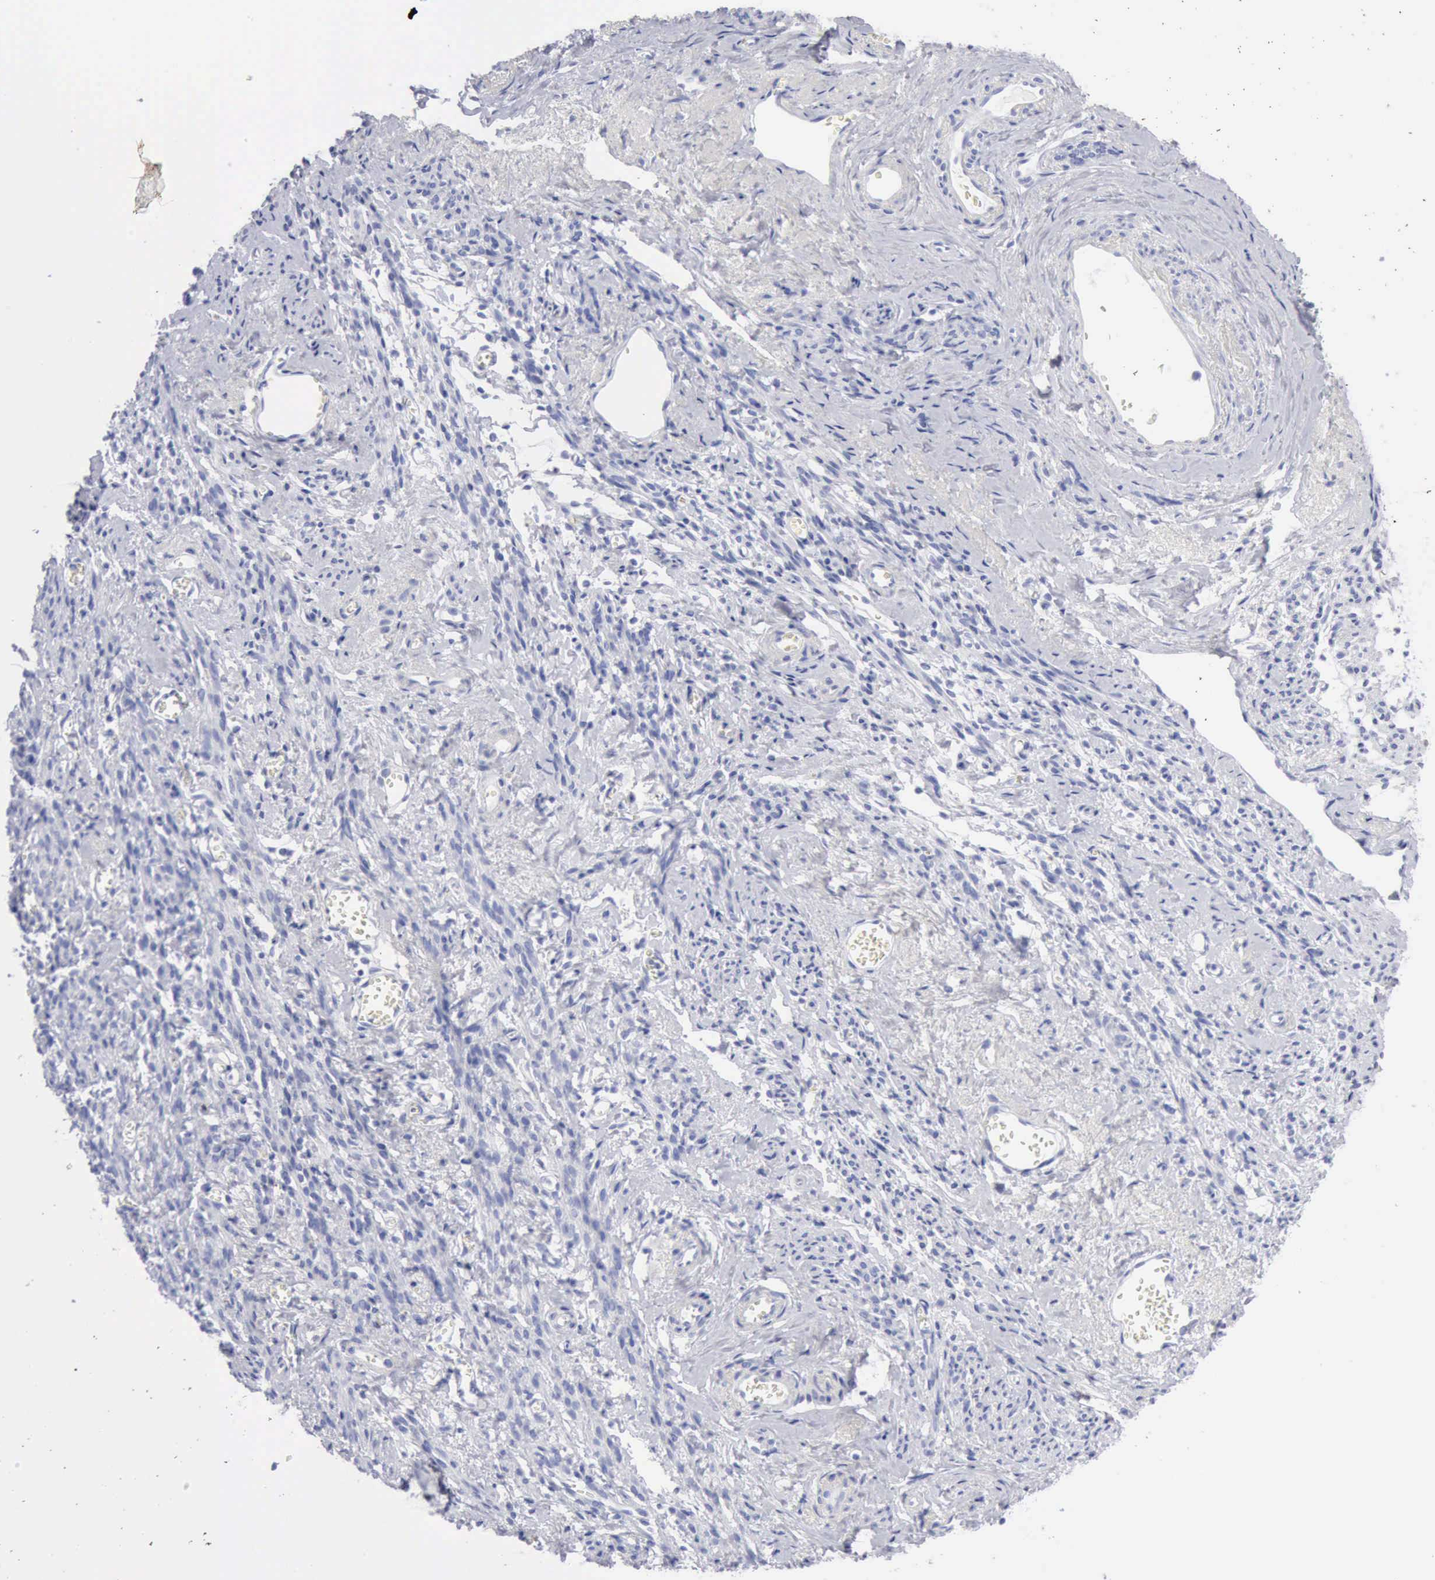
{"staining": {"intensity": "negative", "quantity": "none", "location": "none"}, "tissue": "endometrial cancer", "cell_type": "Tumor cells", "image_type": "cancer", "snomed": [{"axis": "morphology", "description": "Adenocarcinoma, NOS"}, {"axis": "topography", "description": "Endometrium"}], "caption": "The photomicrograph displays no staining of tumor cells in endometrial adenocarcinoma.", "gene": "KRT10", "patient": {"sex": "female", "age": 75}}